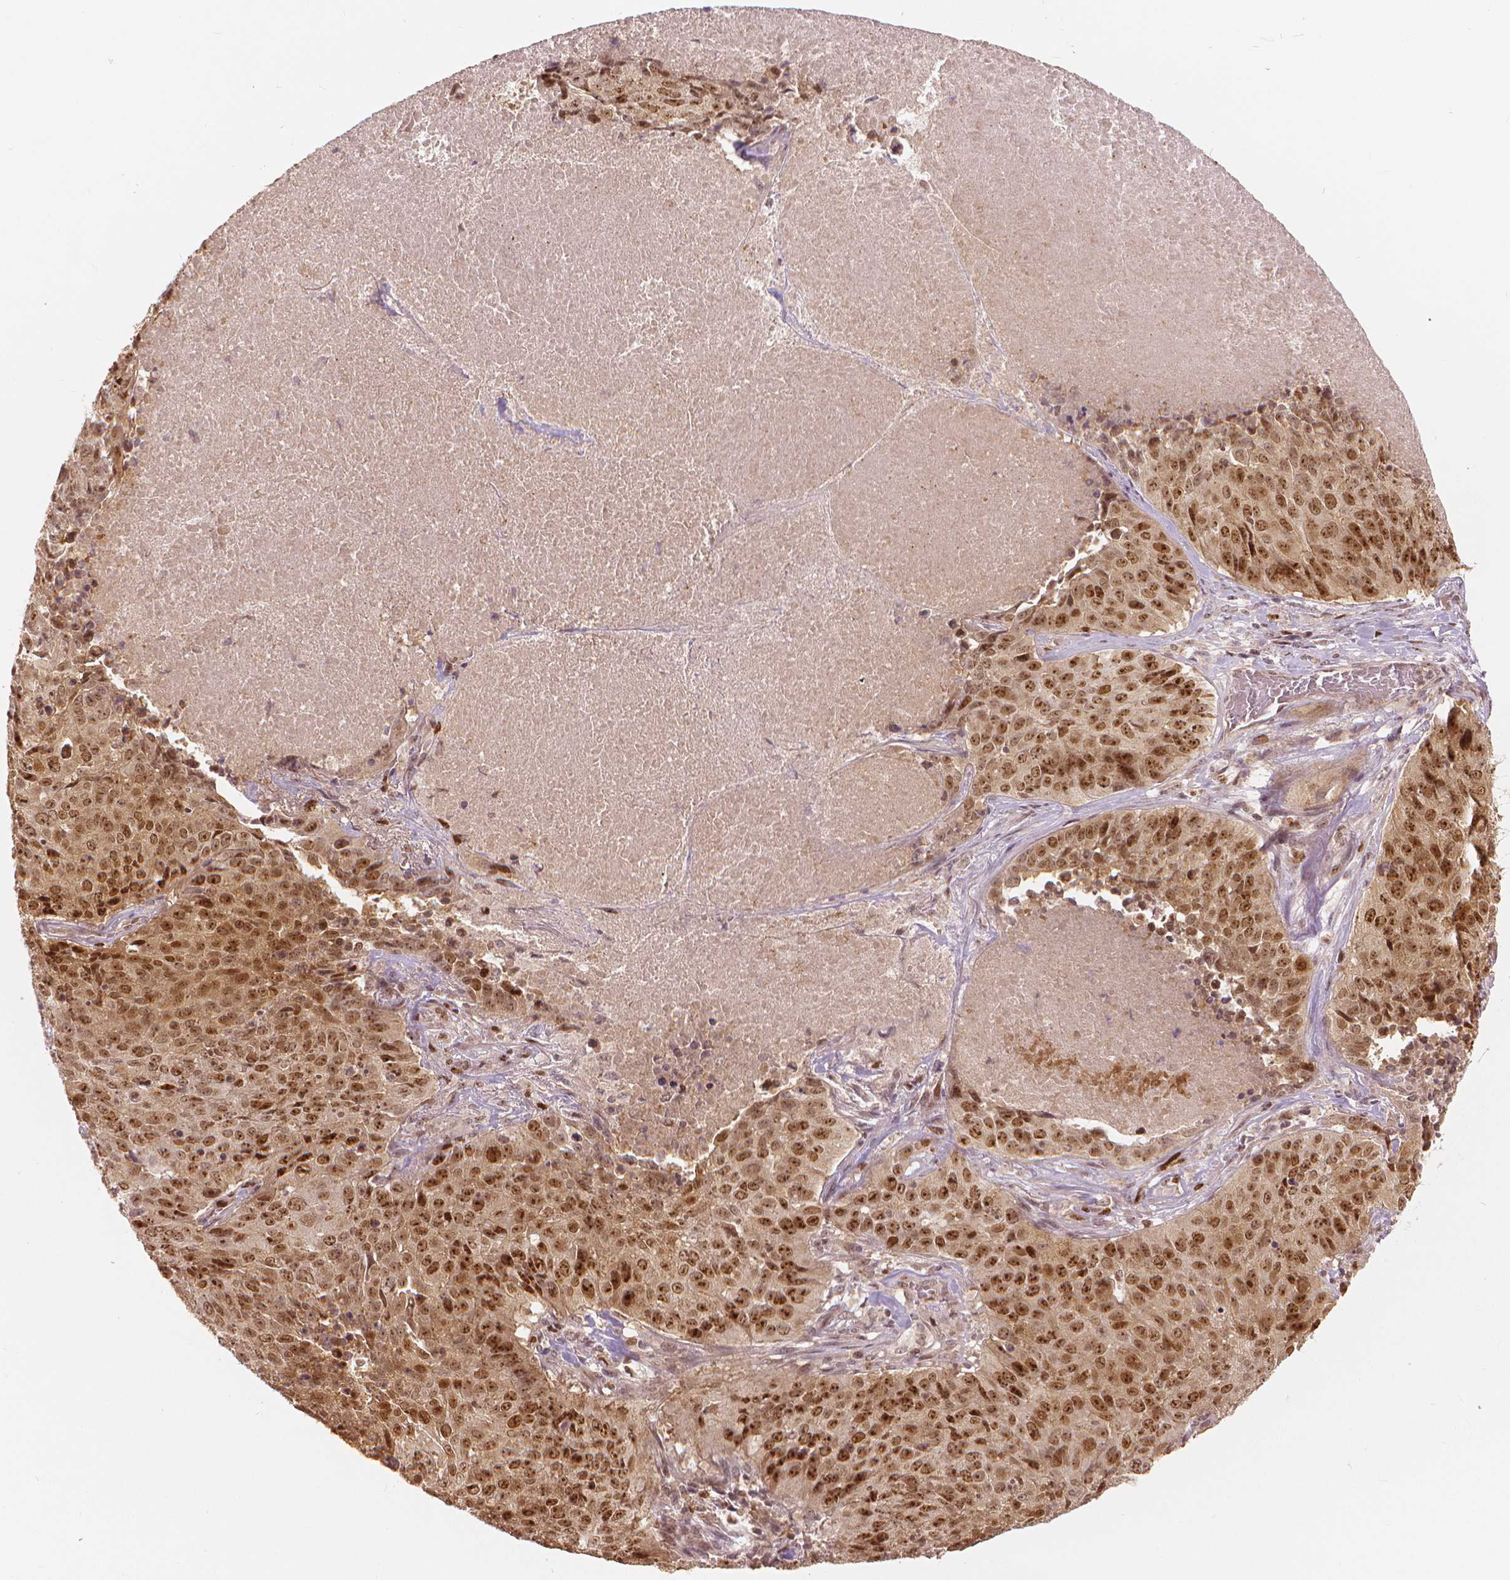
{"staining": {"intensity": "moderate", "quantity": ">75%", "location": "nuclear"}, "tissue": "lung cancer", "cell_type": "Tumor cells", "image_type": "cancer", "snomed": [{"axis": "morphology", "description": "Normal tissue, NOS"}, {"axis": "morphology", "description": "Squamous cell carcinoma, NOS"}, {"axis": "topography", "description": "Bronchus"}, {"axis": "topography", "description": "Lung"}], "caption": "Moderate nuclear positivity for a protein is appreciated in approximately >75% of tumor cells of lung cancer using immunohistochemistry.", "gene": "NSD2", "patient": {"sex": "male", "age": 64}}